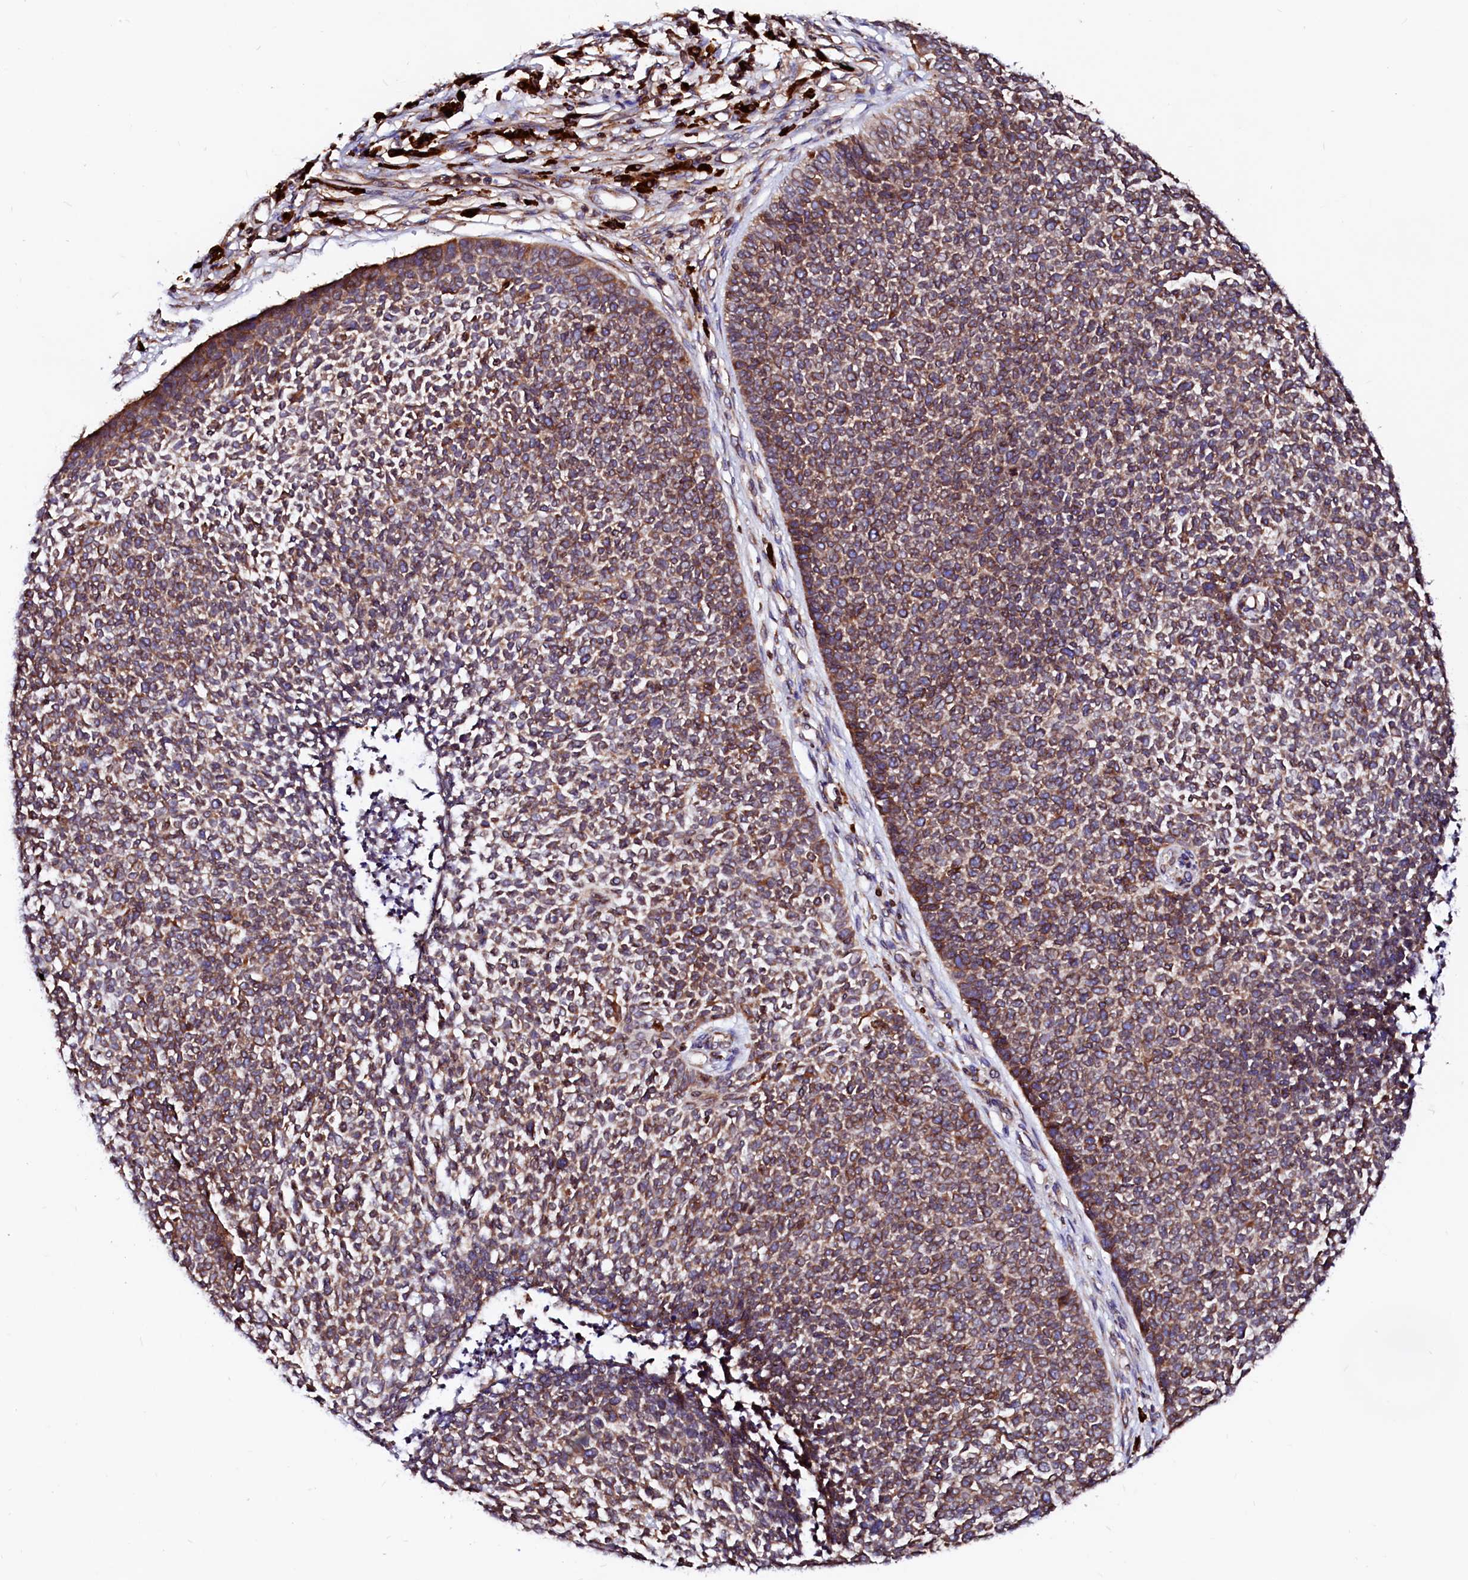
{"staining": {"intensity": "moderate", "quantity": ">75%", "location": "cytoplasmic/membranous"}, "tissue": "skin cancer", "cell_type": "Tumor cells", "image_type": "cancer", "snomed": [{"axis": "morphology", "description": "Basal cell carcinoma"}, {"axis": "topography", "description": "Skin"}], "caption": "Approximately >75% of tumor cells in human skin cancer display moderate cytoplasmic/membranous protein positivity as visualized by brown immunohistochemical staining.", "gene": "DERL1", "patient": {"sex": "female", "age": 84}}